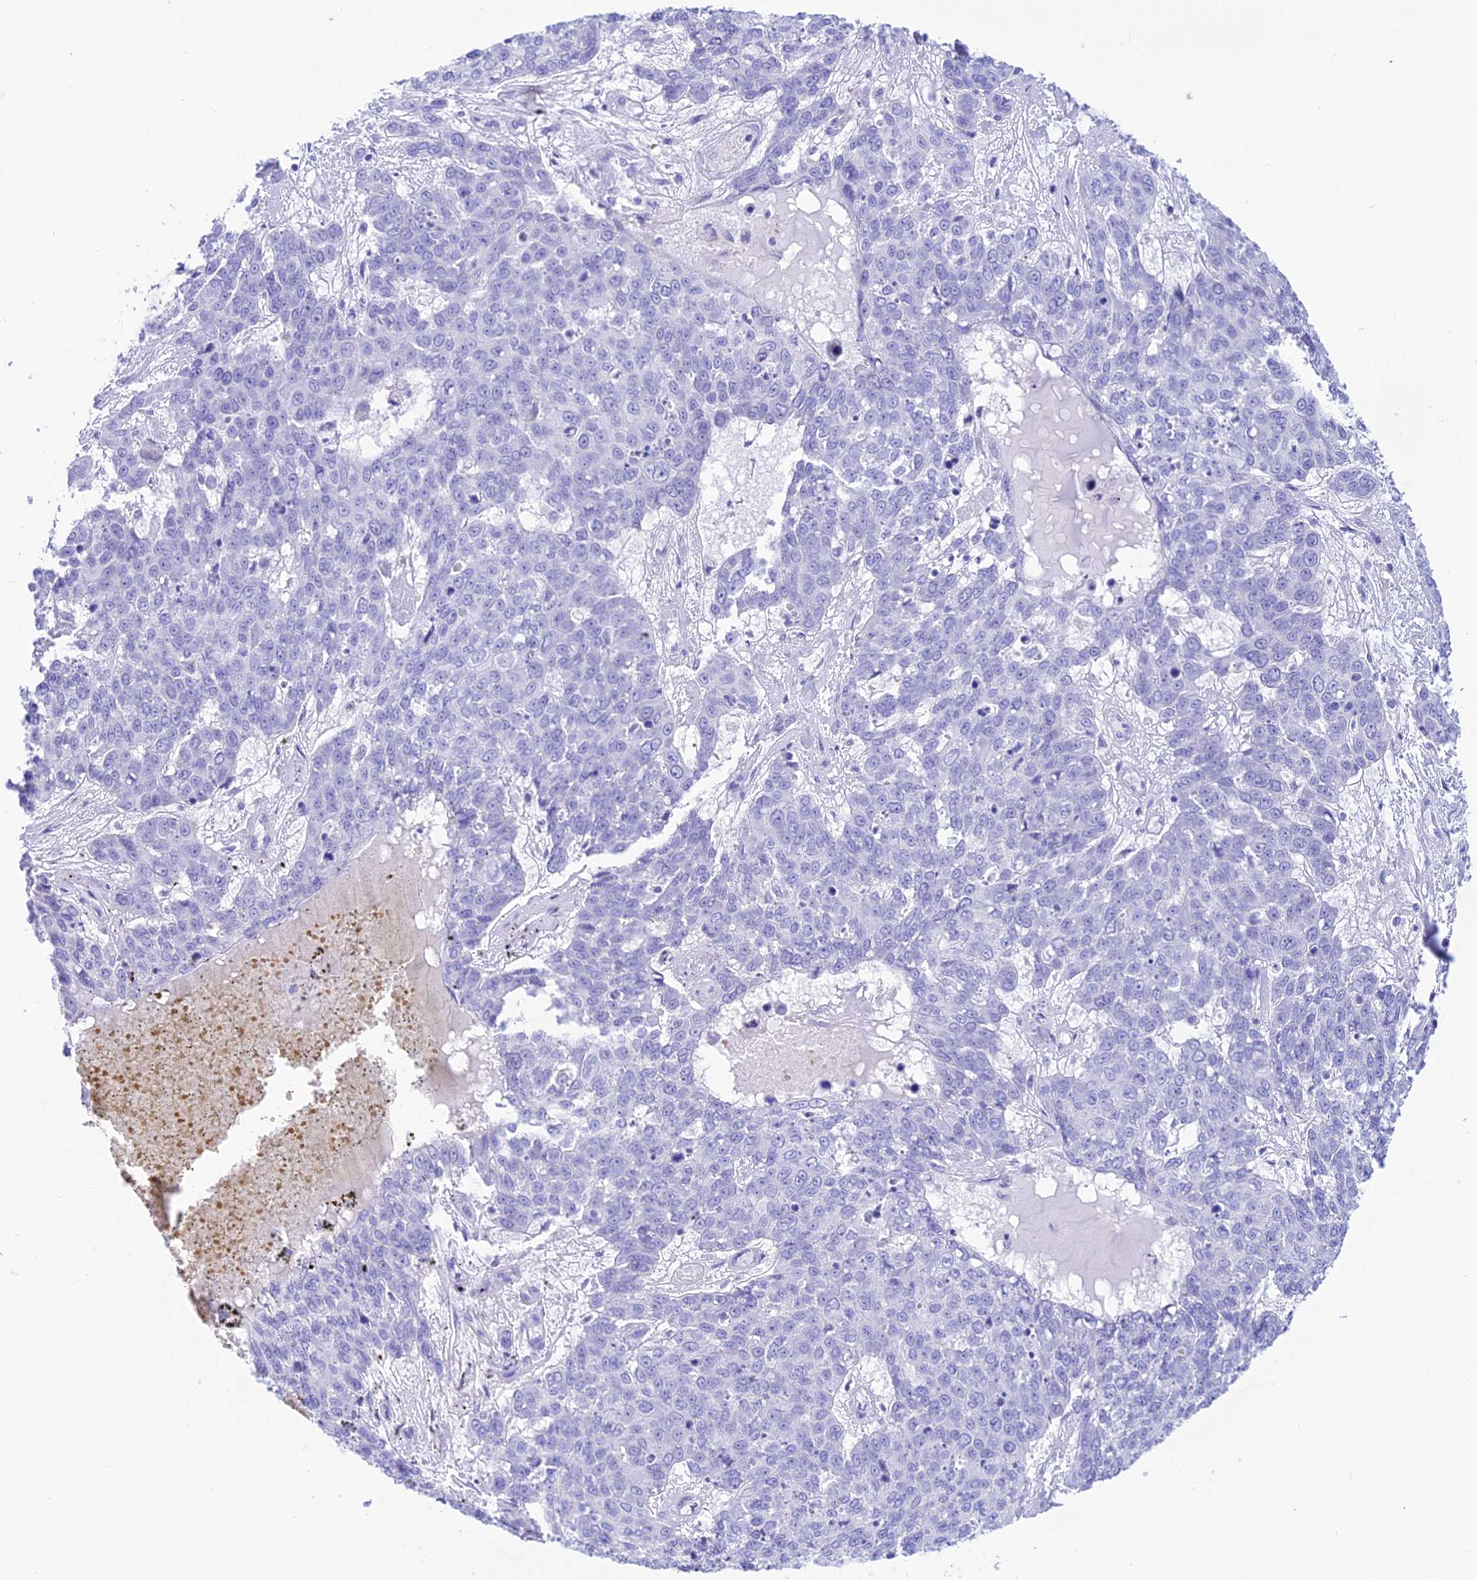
{"staining": {"intensity": "negative", "quantity": "none", "location": "none"}, "tissue": "skin cancer", "cell_type": "Tumor cells", "image_type": "cancer", "snomed": [{"axis": "morphology", "description": "Squamous cell carcinoma, NOS"}, {"axis": "topography", "description": "Skin"}], "caption": "IHC image of neoplastic tissue: human skin cancer stained with DAB (3,3'-diaminobenzidine) reveals no significant protein expression in tumor cells.", "gene": "GLYATL1", "patient": {"sex": "male", "age": 71}}